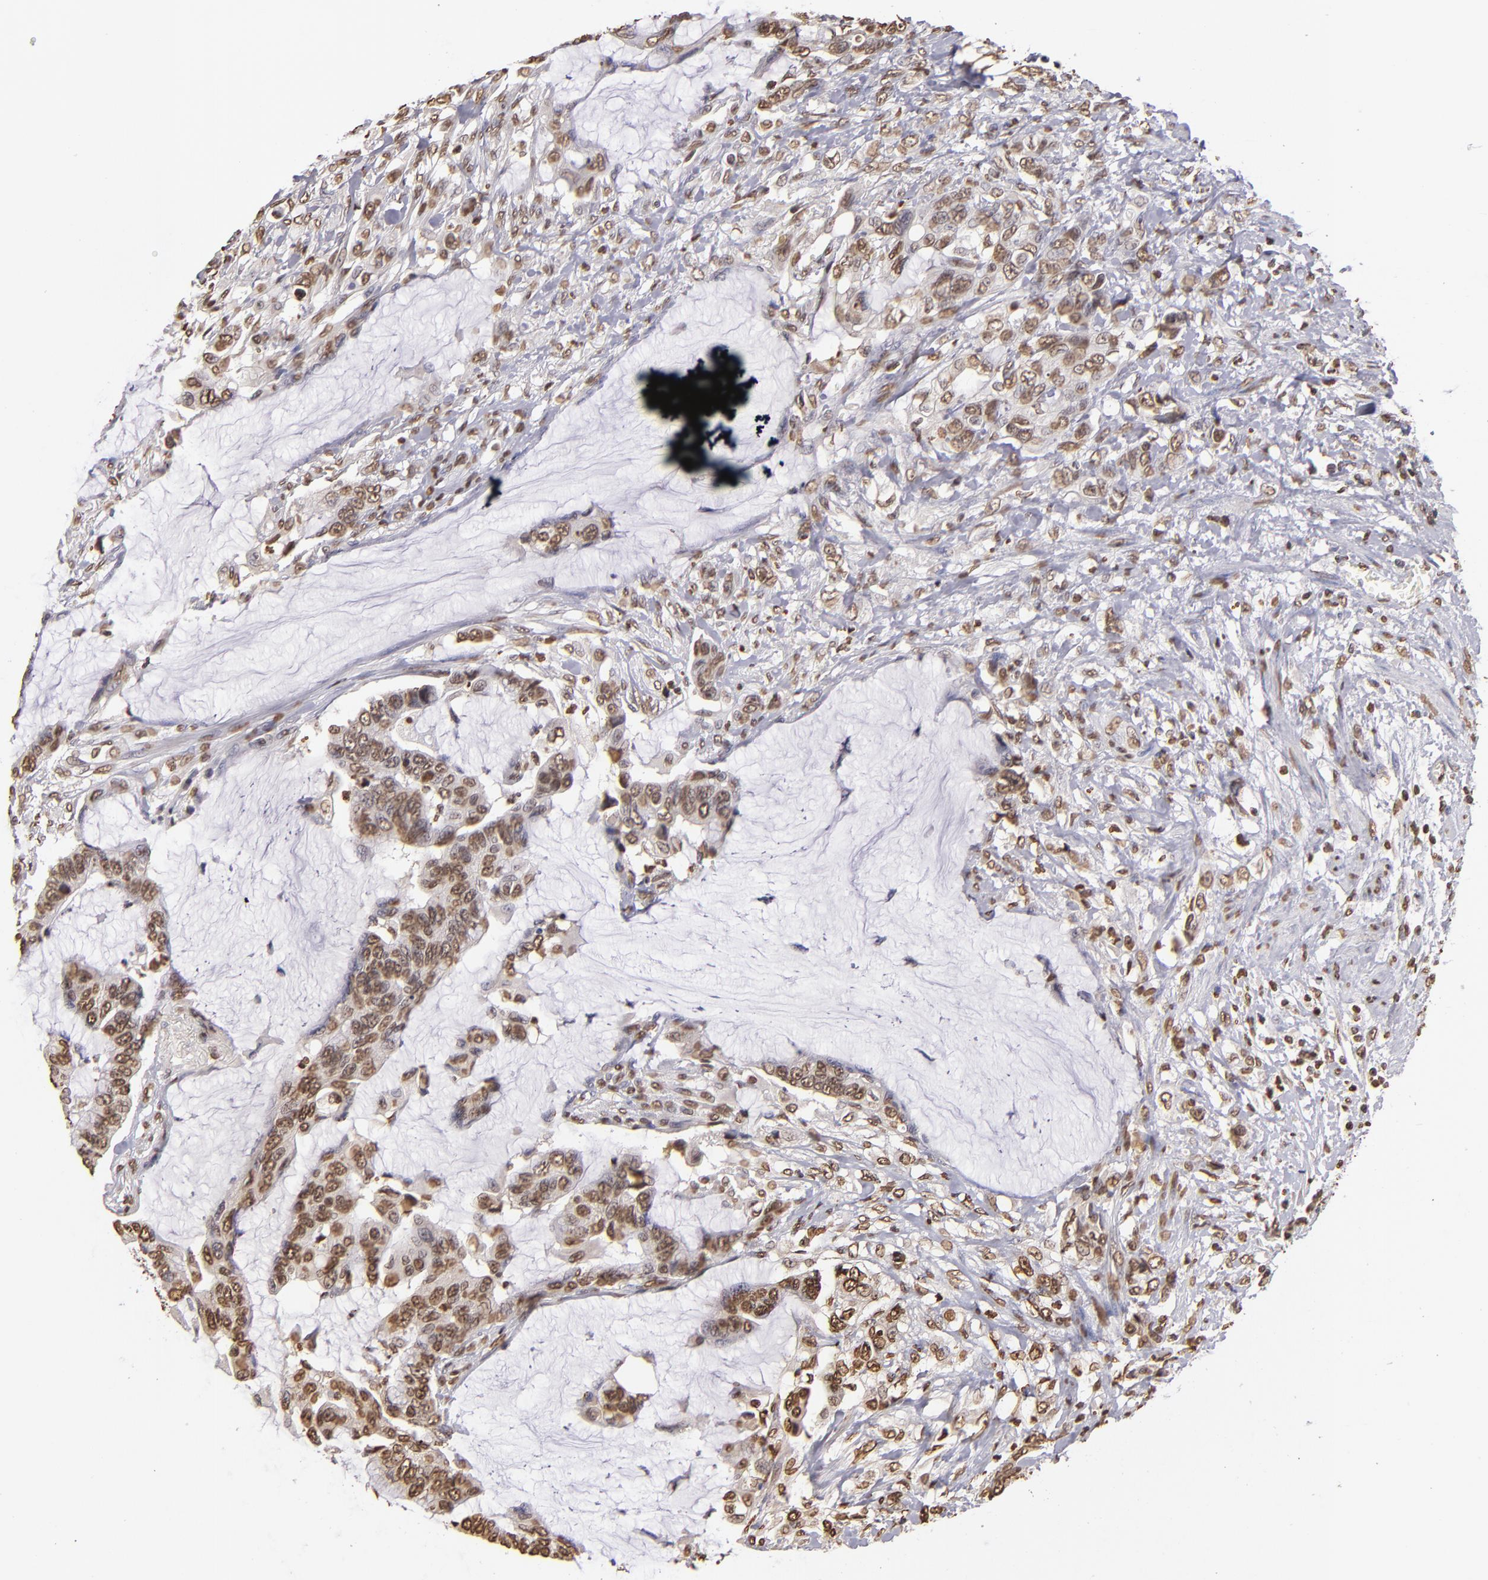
{"staining": {"intensity": "moderate", "quantity": ">75%", "location": "nuclear"}, "tissue": "colorectal cancer", "cell_type": "Tumor cells", "image_type": "cancer", "snomed": [{"axis": "morphology", "description": "Adenocarcinoma, NOS"}, {"axis": "topography", "description": "Rectum"}], "caption": "Immunohistochemistry (IHC) of colorectal cancer demonstrates medium levels of moderate nuclear staining in approximately >75% of tumor cells.", "gene": "LBX1", "patient": {"sex": "female", "age": 59}}